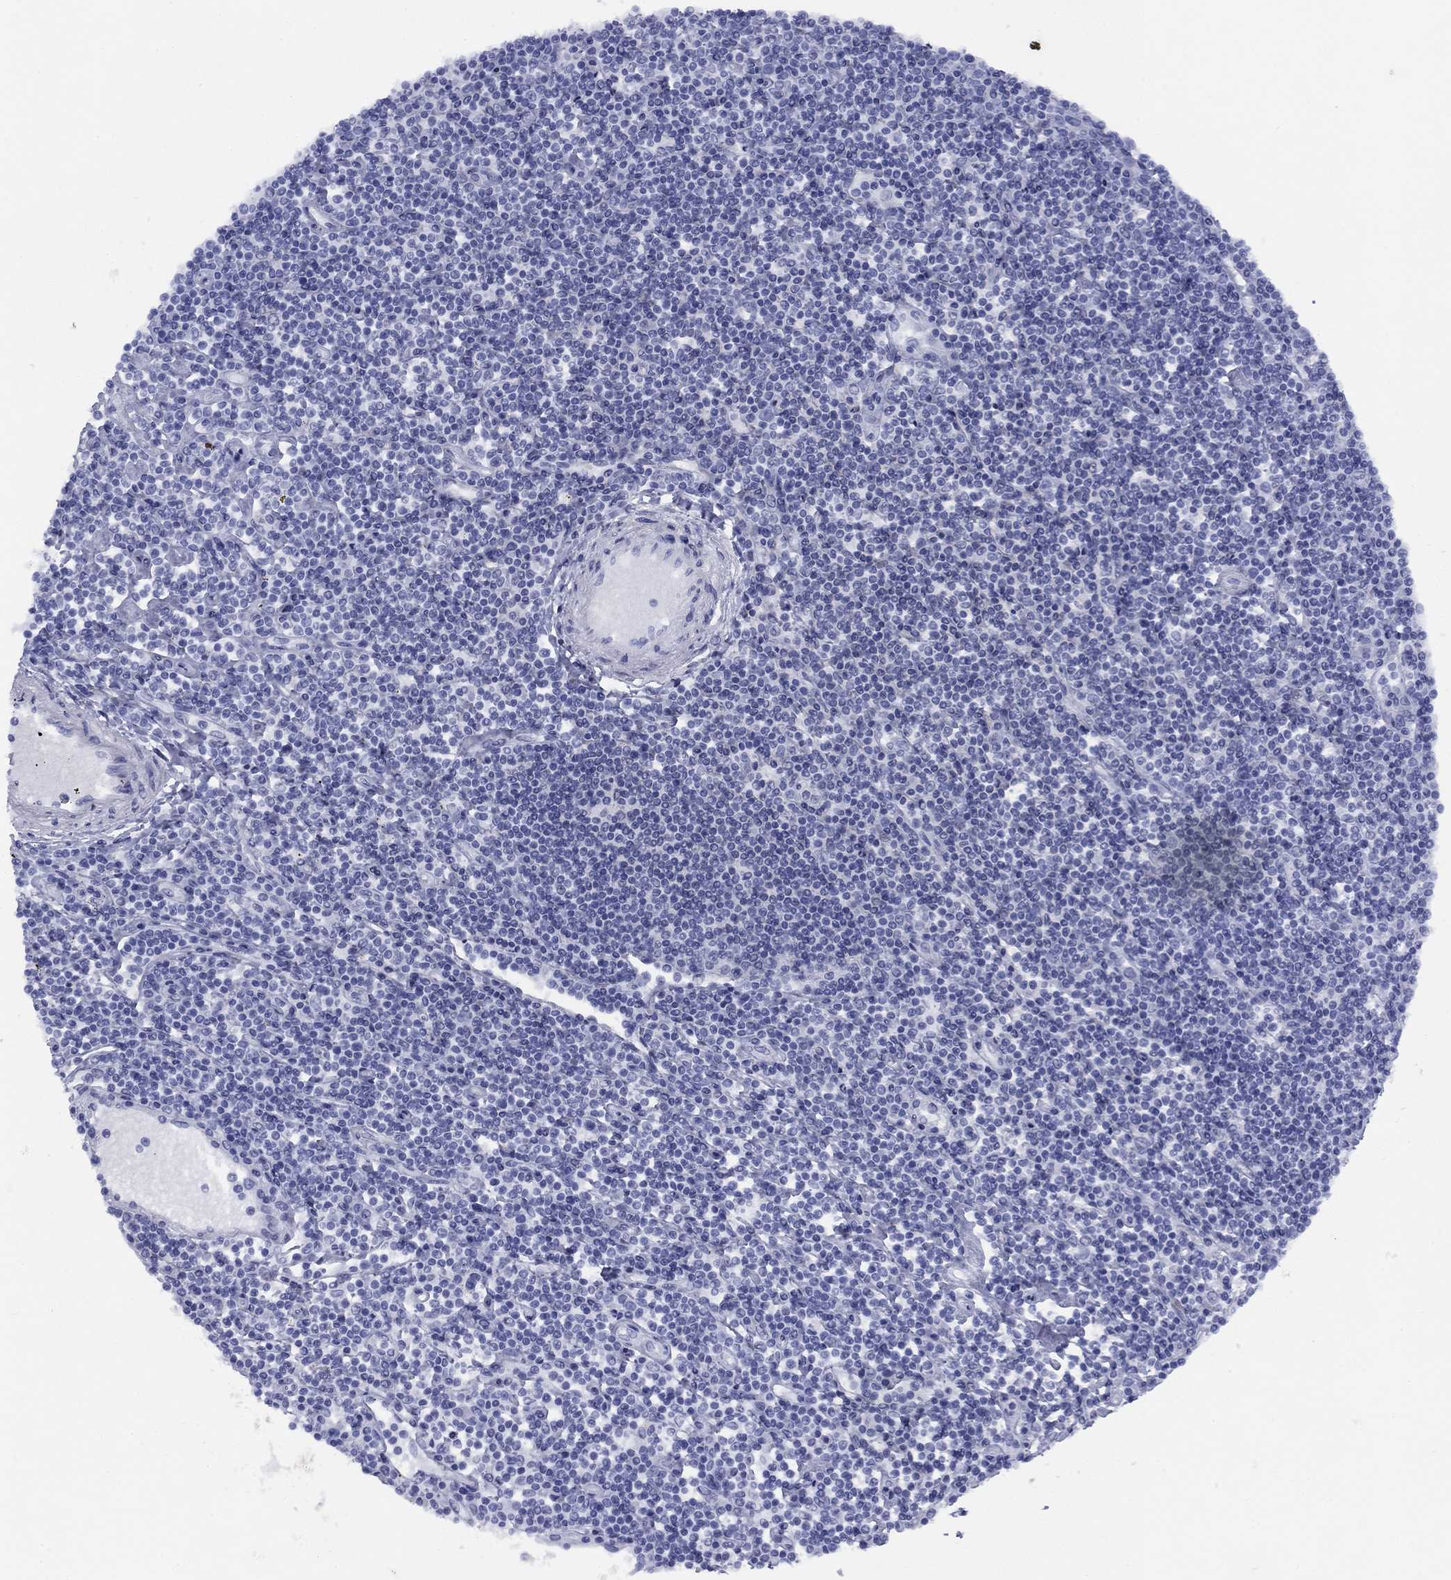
{"staining": {"intensity": "negative", "quantity": "none", "location": "none"}, "tissue": "lymphoma", "cell_type": "Tumor cells", "image_type": "cancer", "snomed": [{"axis": "morphology", "description": "Hodgkin's disease, NOS"}, {"axis": "topography", "description": "Lymph node"}], "caption": "Protein analysis of lymphoma displays no significant expression in tumor cells.", "gene": "TIGD4", "patient": {"sex": "male", "age": 40}}